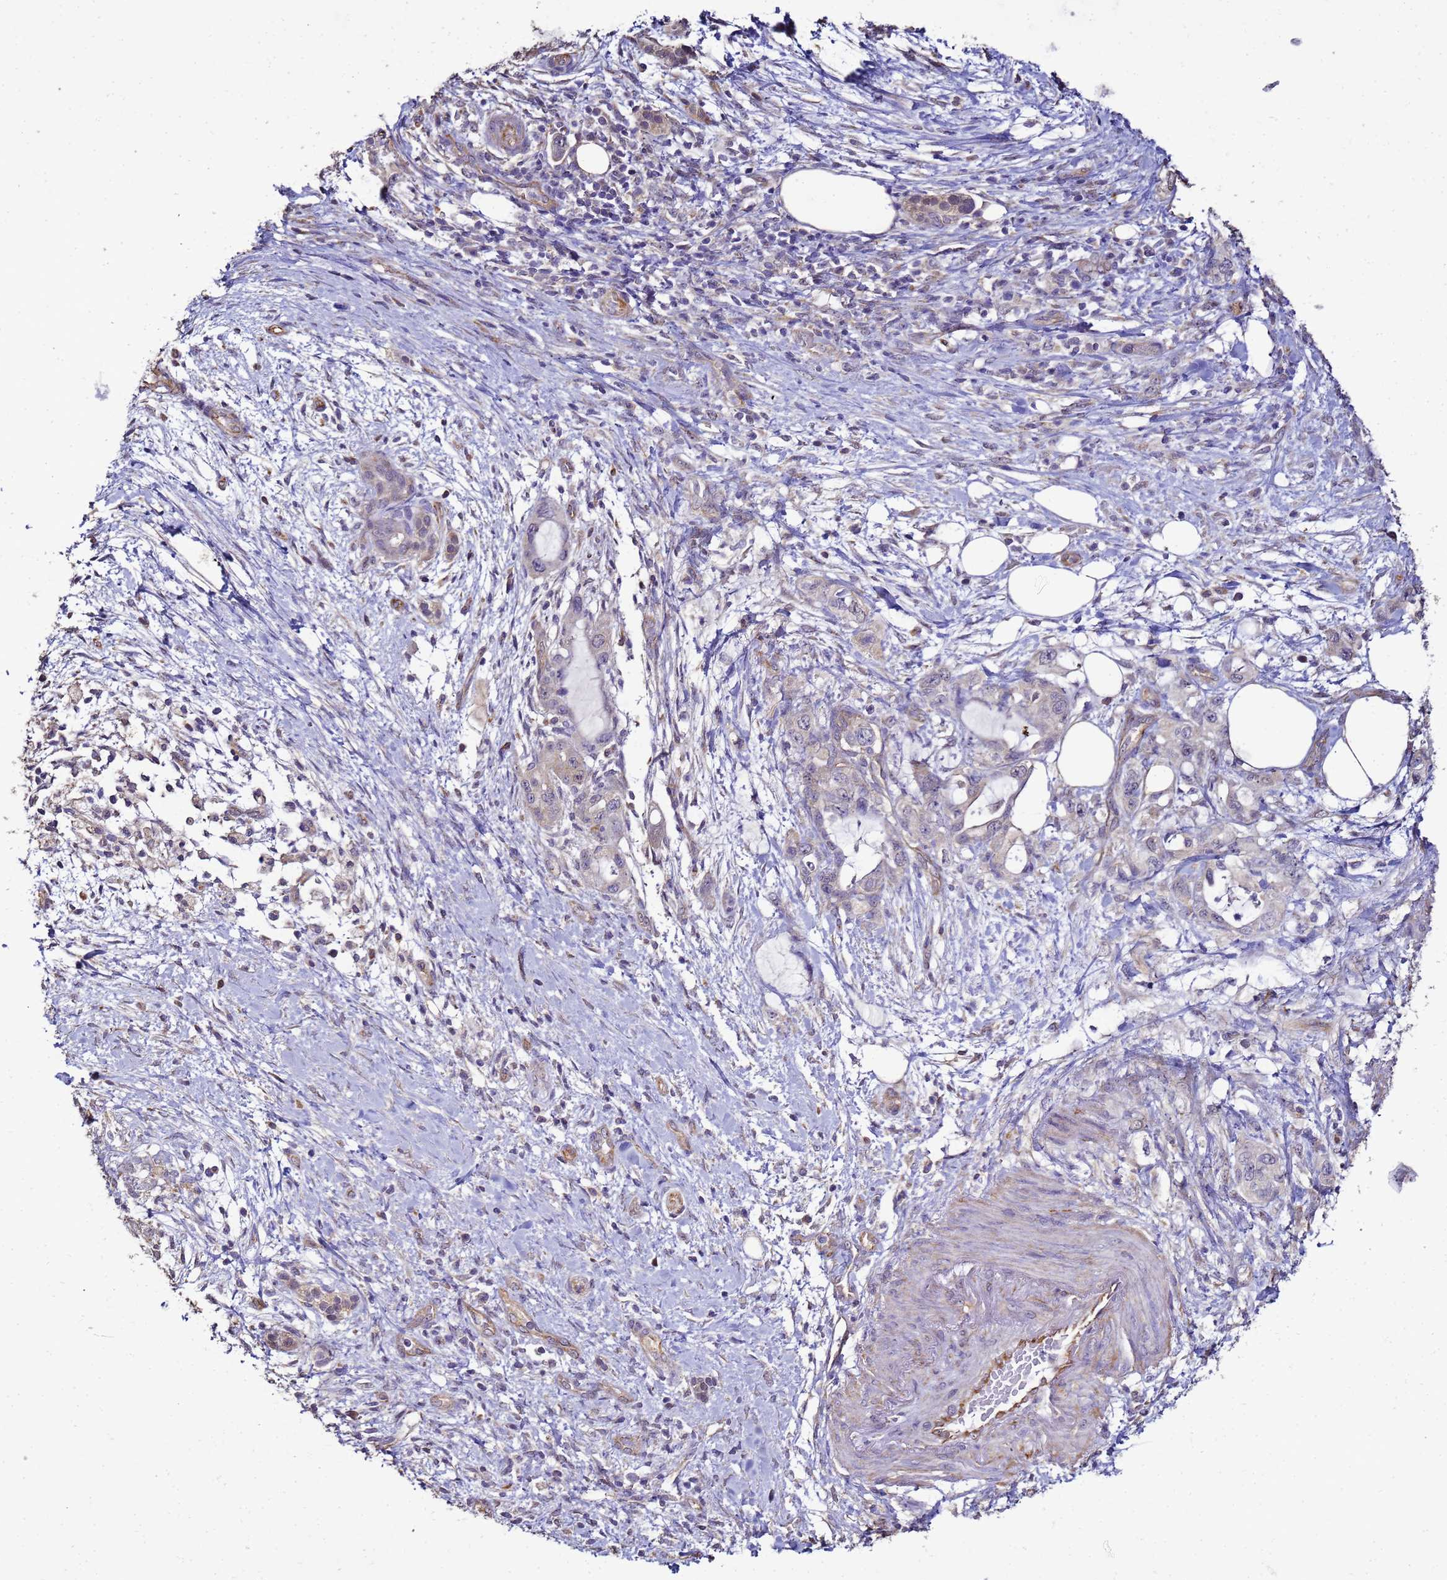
{"staining": {"intensity": "weak", "quantity": "<25%", "location": "cytoplasmic/membranous"}, "tissue": "pancreatic cancer", "cell_type": "Tumor cells", "image_type": "cancer", "snomed": [{"axis": "morphology", "description": "Adenocarcinoma, NOS"}, {"axis": "topography", "description": "Pancreas"}], "caption": "Pancreatic cancer (adenocarcinoma) stained for a protein using IHC displays no expression tumor cells.", "gene": "ENOPH1", "patient": {"sex": "female", "age": 61}}